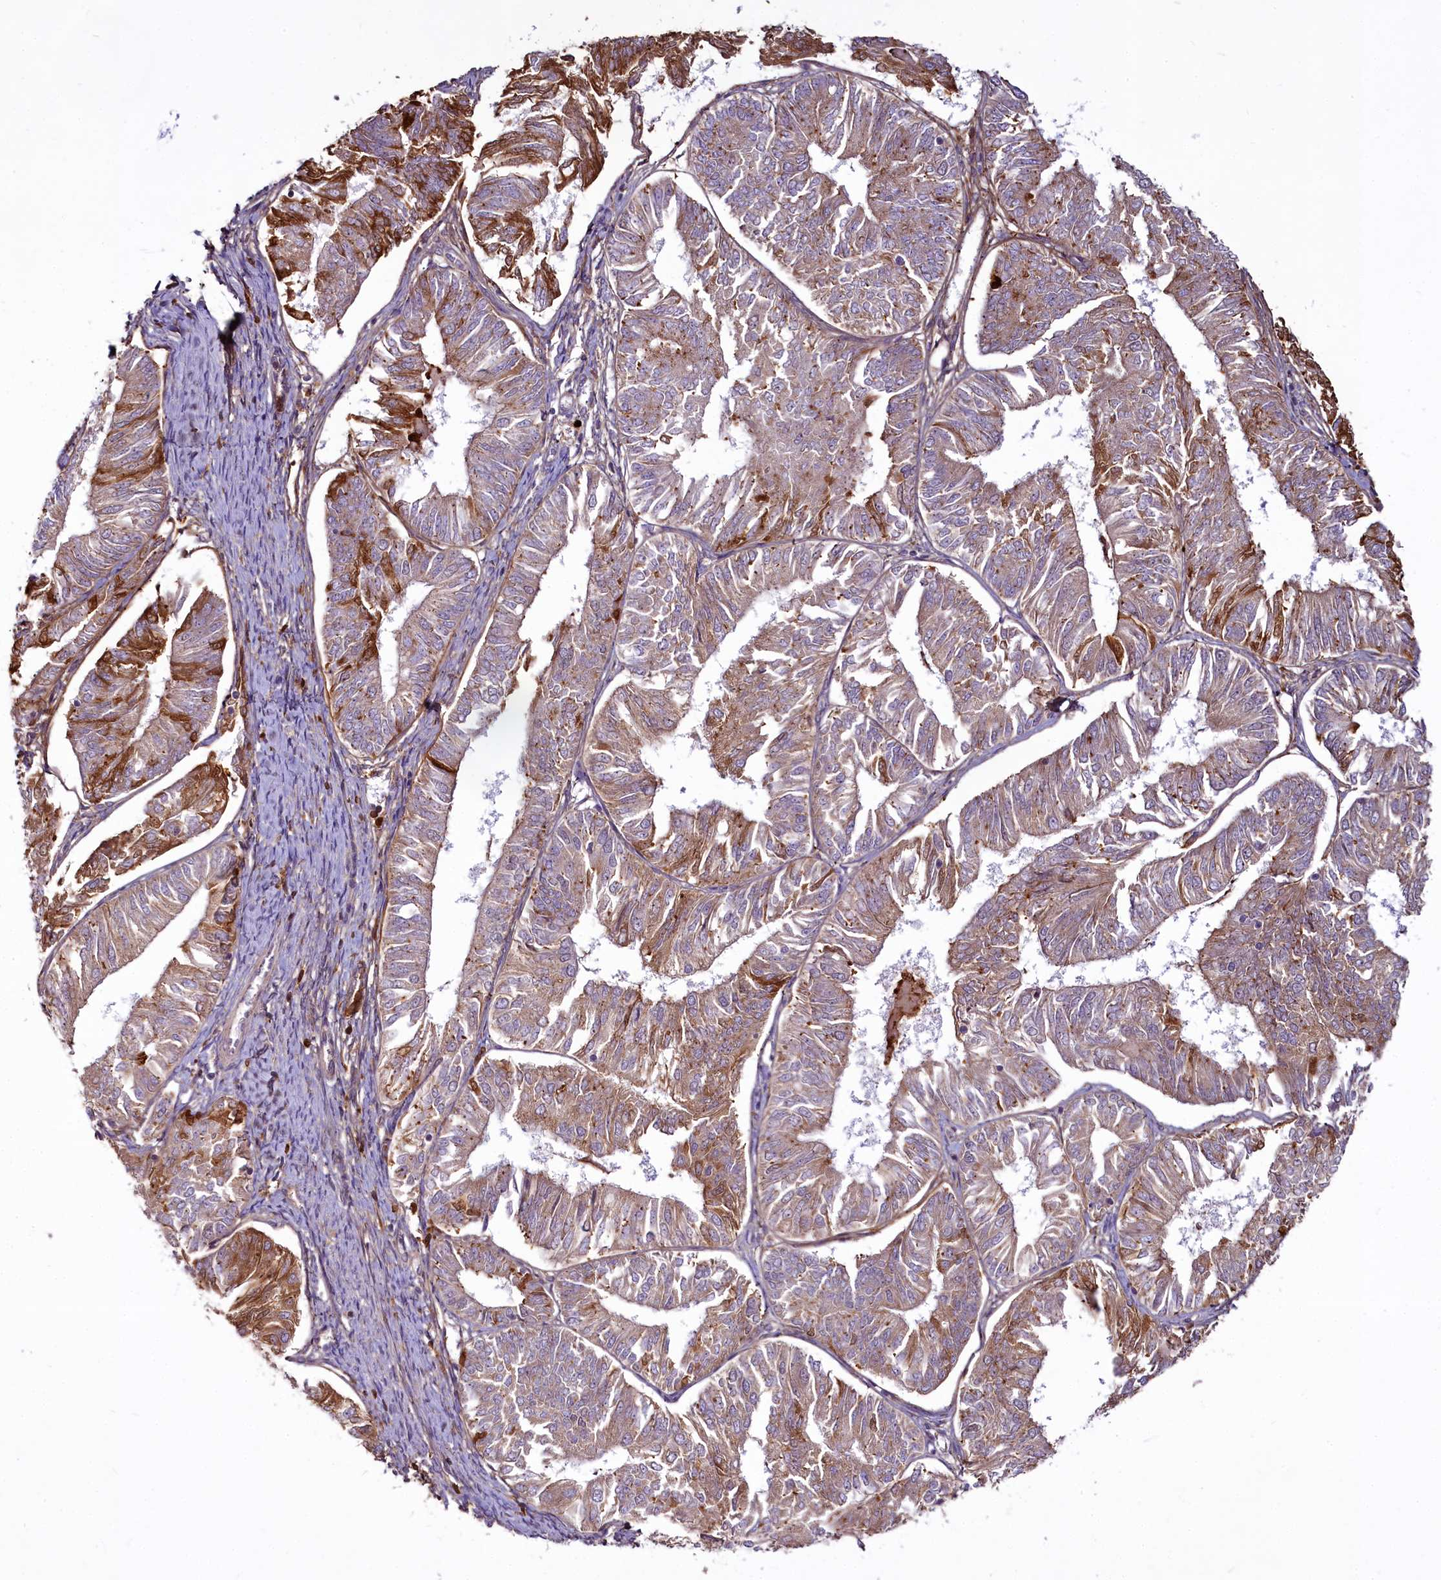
{"staining": {"intensity": "moderate", "quantity": "25%-75%", "location": "cytoplasmic/membranous"}, "tissue": "endometrial cancer", "cell_type": "Tumor cells", "image_type": "cancer", "snomed": [{"axis": "morphology", "description": "Adenocarcinoma, NOS"}, {"axis": "topography", "description": "Endometrium"}], "caption": "A high-resolution micrograph shows IHC staining of adenocarcinoma (endometrial), which reveals moderate cytoplasmic/membranous positivity in about 25%-75% of tumor cells.", "gene": "RSBN1", "patient": {"sex": "female", "age": 58}}